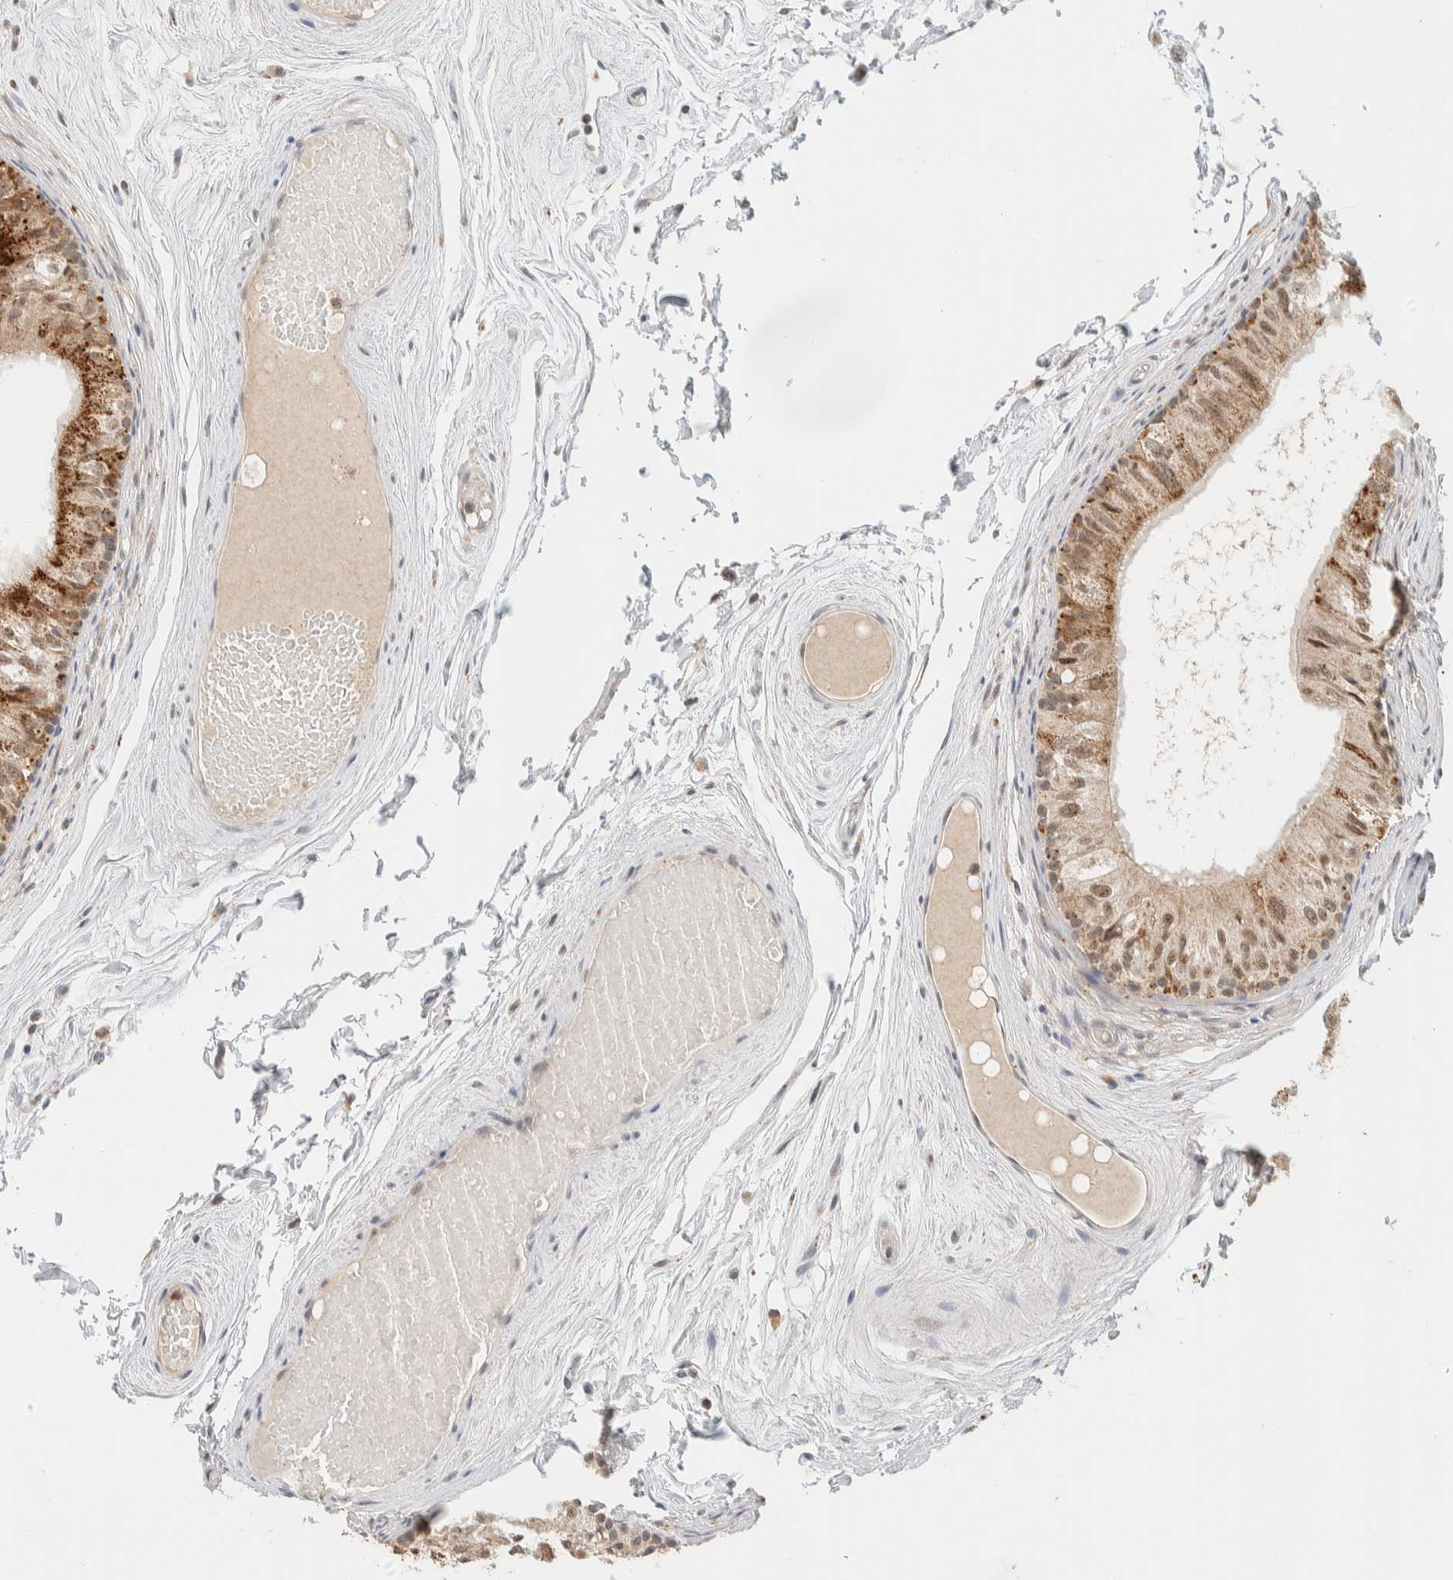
{"staining": {"intensity": "moderate", "quantity": "25%-75%", "location": "cytoplasmic/membranous"}, "tissue": "epididymis", "cell_type": "Glandular cells", "image_type": "normal", "snomed": [{"axis": "morphology", "description": "Normal tissue, NOS"}, {"axis": "topography", "description": "Epididymis"}], "caption": "Immunohistochemical staining of normal human epididymis reveals medium levels of moderate cytoplasmic/membranous expression in approximately 25%-75% of glandular cells. Using DAB (3,3'-diaminobenzidine) (brown) and hematoxylin (blue) stains, captured at high magnification using brightfield microscopy.", "gene": "MRPL41", "patient": {"sex": "male", "age": 79}}